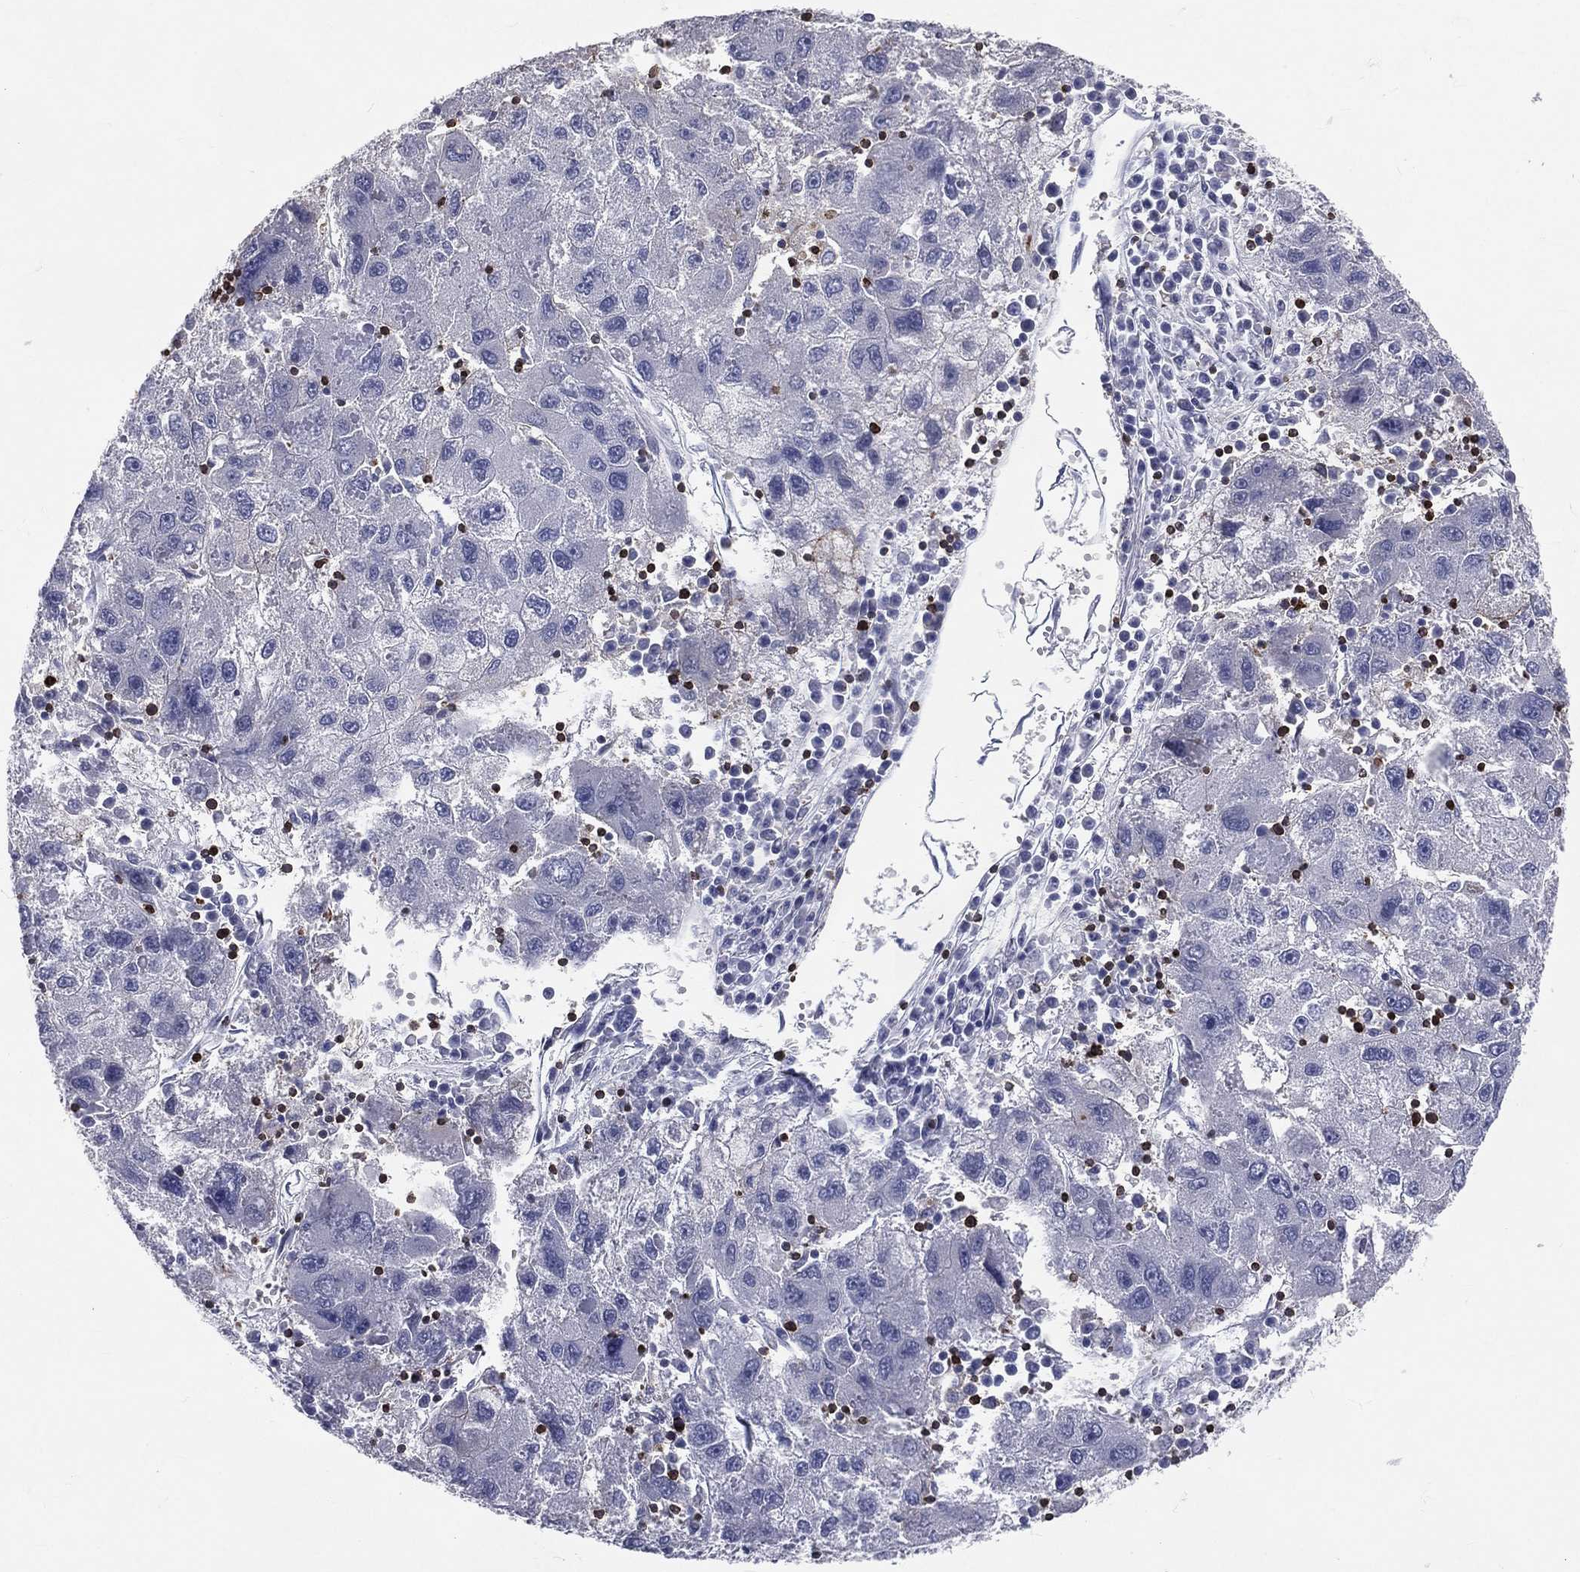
{"staining": {"intensity": "negative", "quantity": "none", "location": "none"}, "tissue": "liver cancer", "cell_type": "Tumor cells", "image_type": "cancer", "snomed": [{"axis": "morphology", "description": "Carcinoma, Hepatocellular, NOS"}, {"axis": "topography", "description": "Liver"}], "caption": "Micrograph shows no significant protein expression in tumor cells of hepatocellular carcinoma (liver).", "gene": "CTSW", "patient": {"sex": "male", "age": 75}}